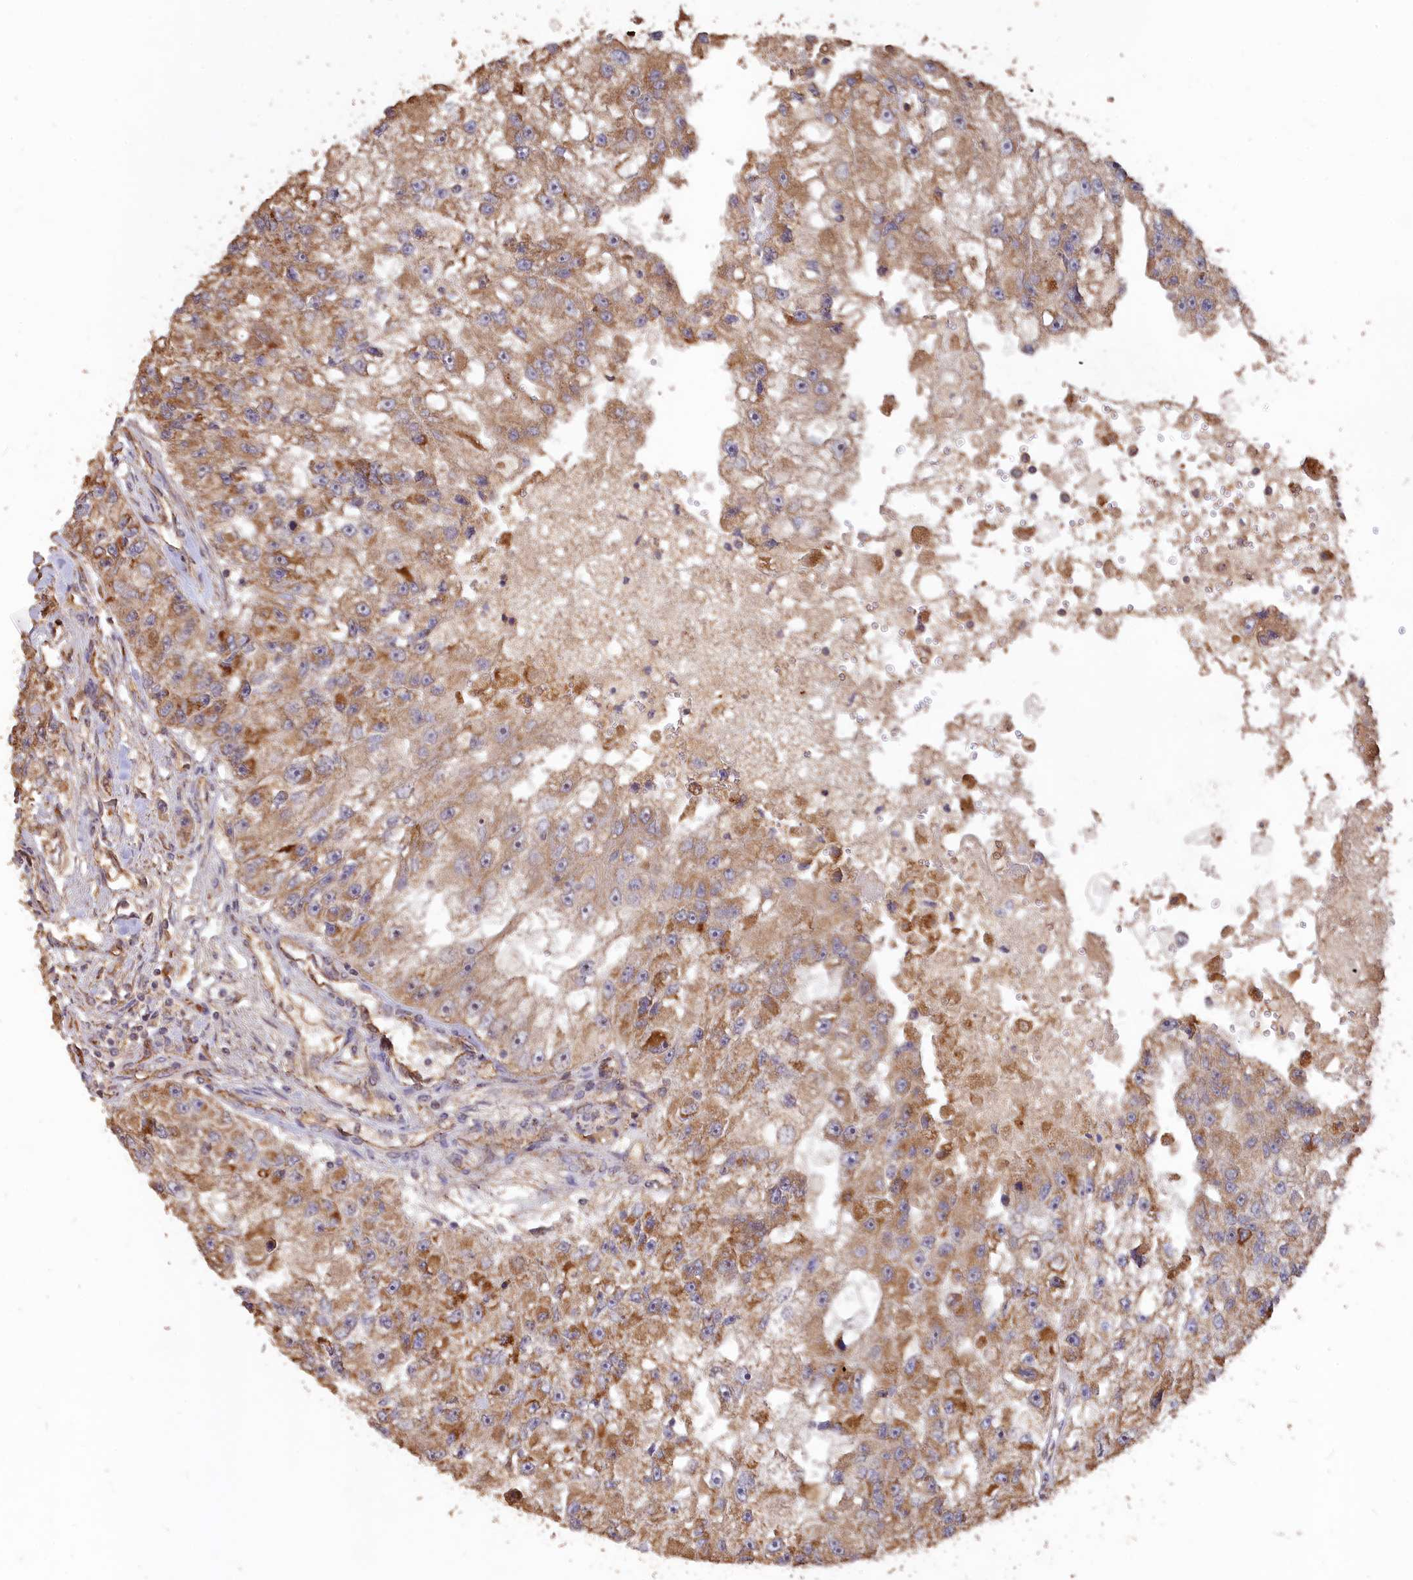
{"staining": {"intensity": "moderate", "quantity": ">75%", "location": "cytoplasmic/membranous"}, "tissue": "renal cancer", "cell_type": "Tumor cells", "image_type": "cancer", "snomed": [{"axis": "morphology", "description": "Adenocarcinoma, NOS"}, {"axis": "topography", "description": "Kidney"}], "caption": "Protein expression analysis of renal adenocarcinoma demonstrates moderate cytoplasmic/membranous positivity in about >75% of tumor cells. (Brightfield microscopy of DAB IHC at high magnification).", "gene": "LAYN", "patient": {"sex": "male", "age": 63}}